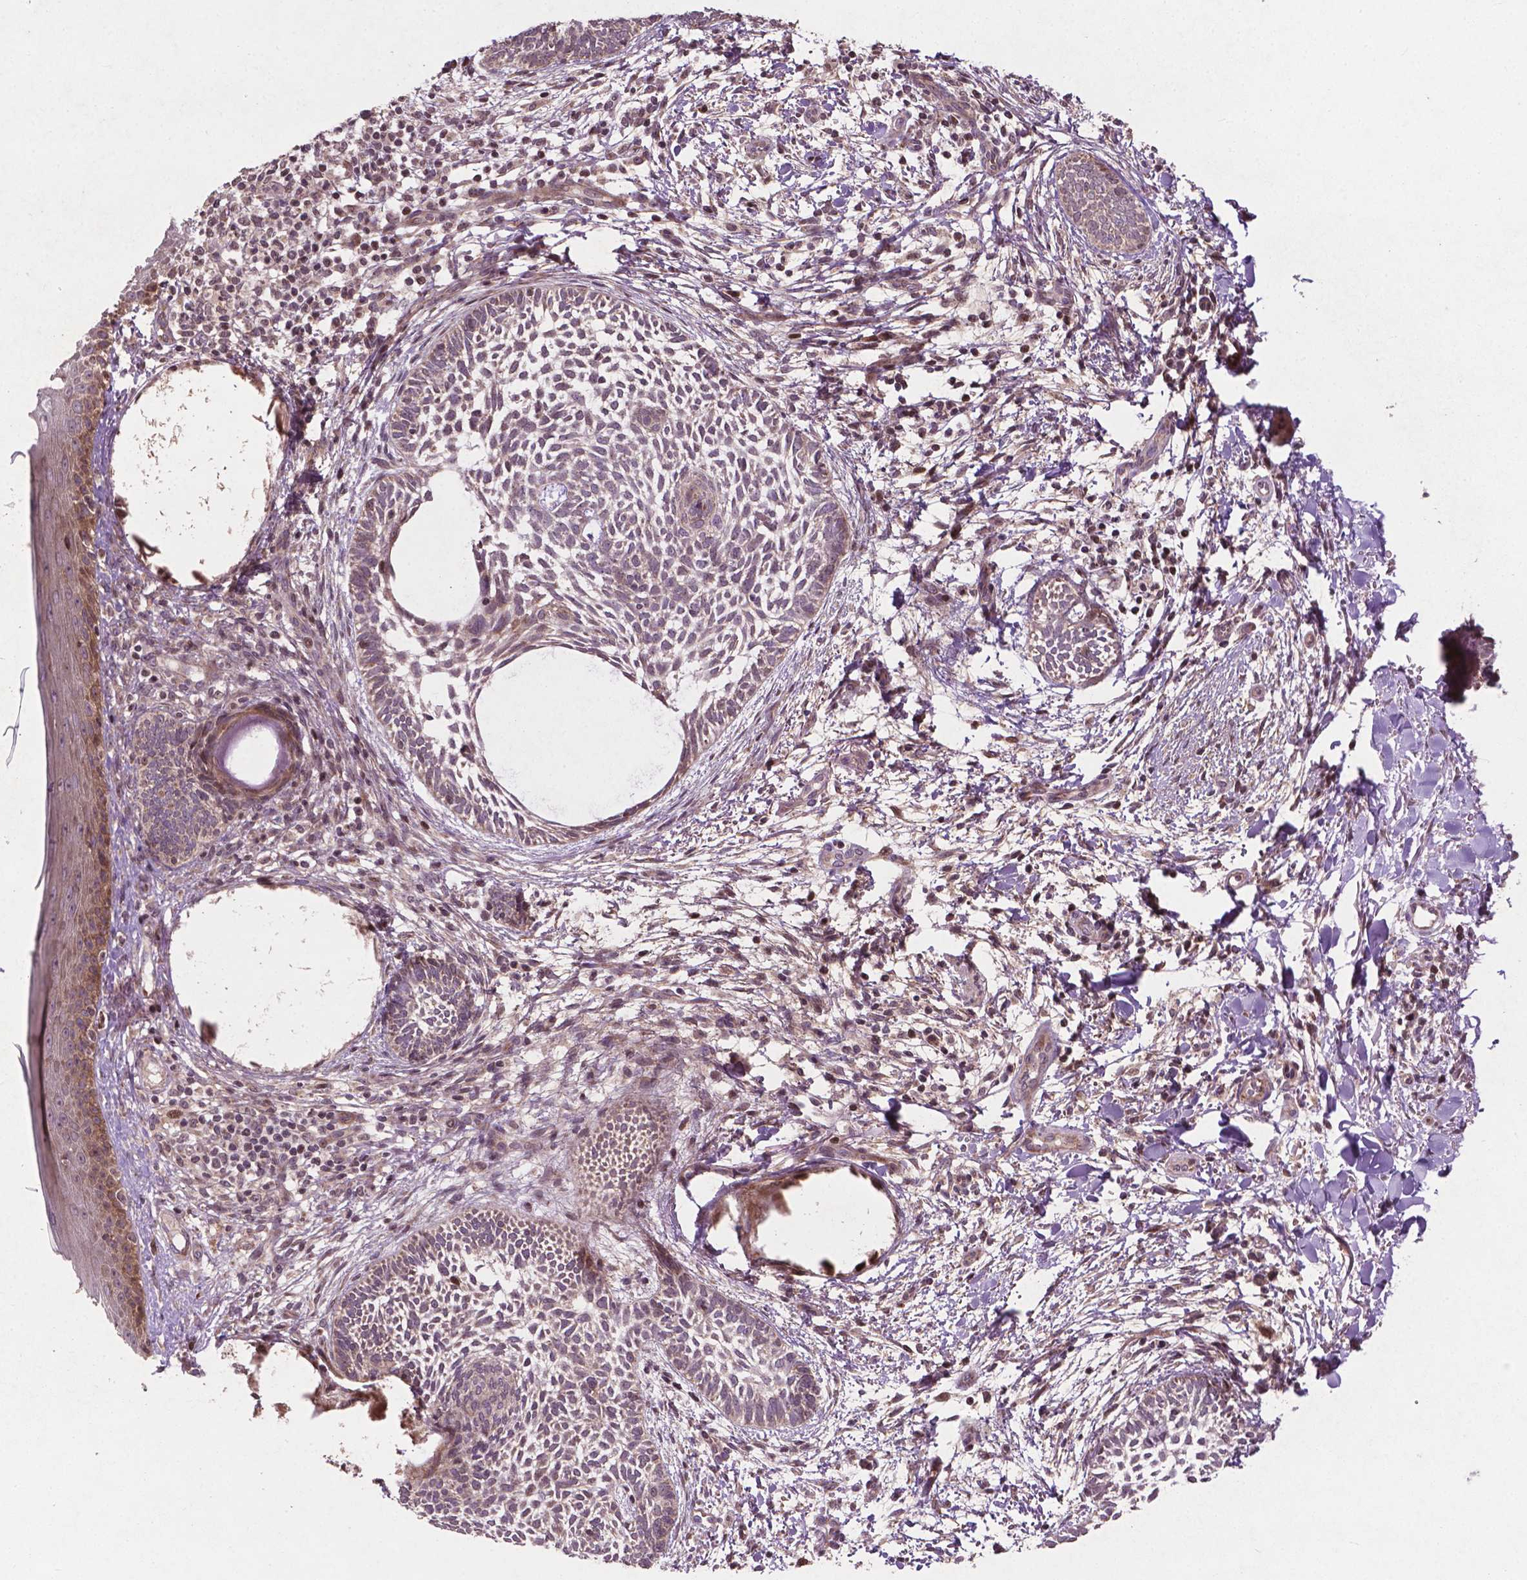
{"staining": {"intensity": "moderate", "quantity": "<25%", "location": "cytoplasmic/membranous"}, "tissue": "skin cancer", "cell_type": "Tumor cells", "image_type": "cancer", "snomed": [{"axis": "morphology", "description": "Normal tissue, NOS"}, {"axis": "morphology", "description": "Basal cell carcinoma"}, {"axis": "topography", "description": "Skin"}], "caption": "Brown immunohistochemical staining in human basal cell carcinoma (skin) demonstrates moderate cytoplasmic/membranous expression in approximately <25% of tumor cells. Immunohistochemistry stains the protein of interest in brown and the nuclei are stained blue.", "gene": "B3GALNT2", "patient": {"sex": "male", "age": 46}}